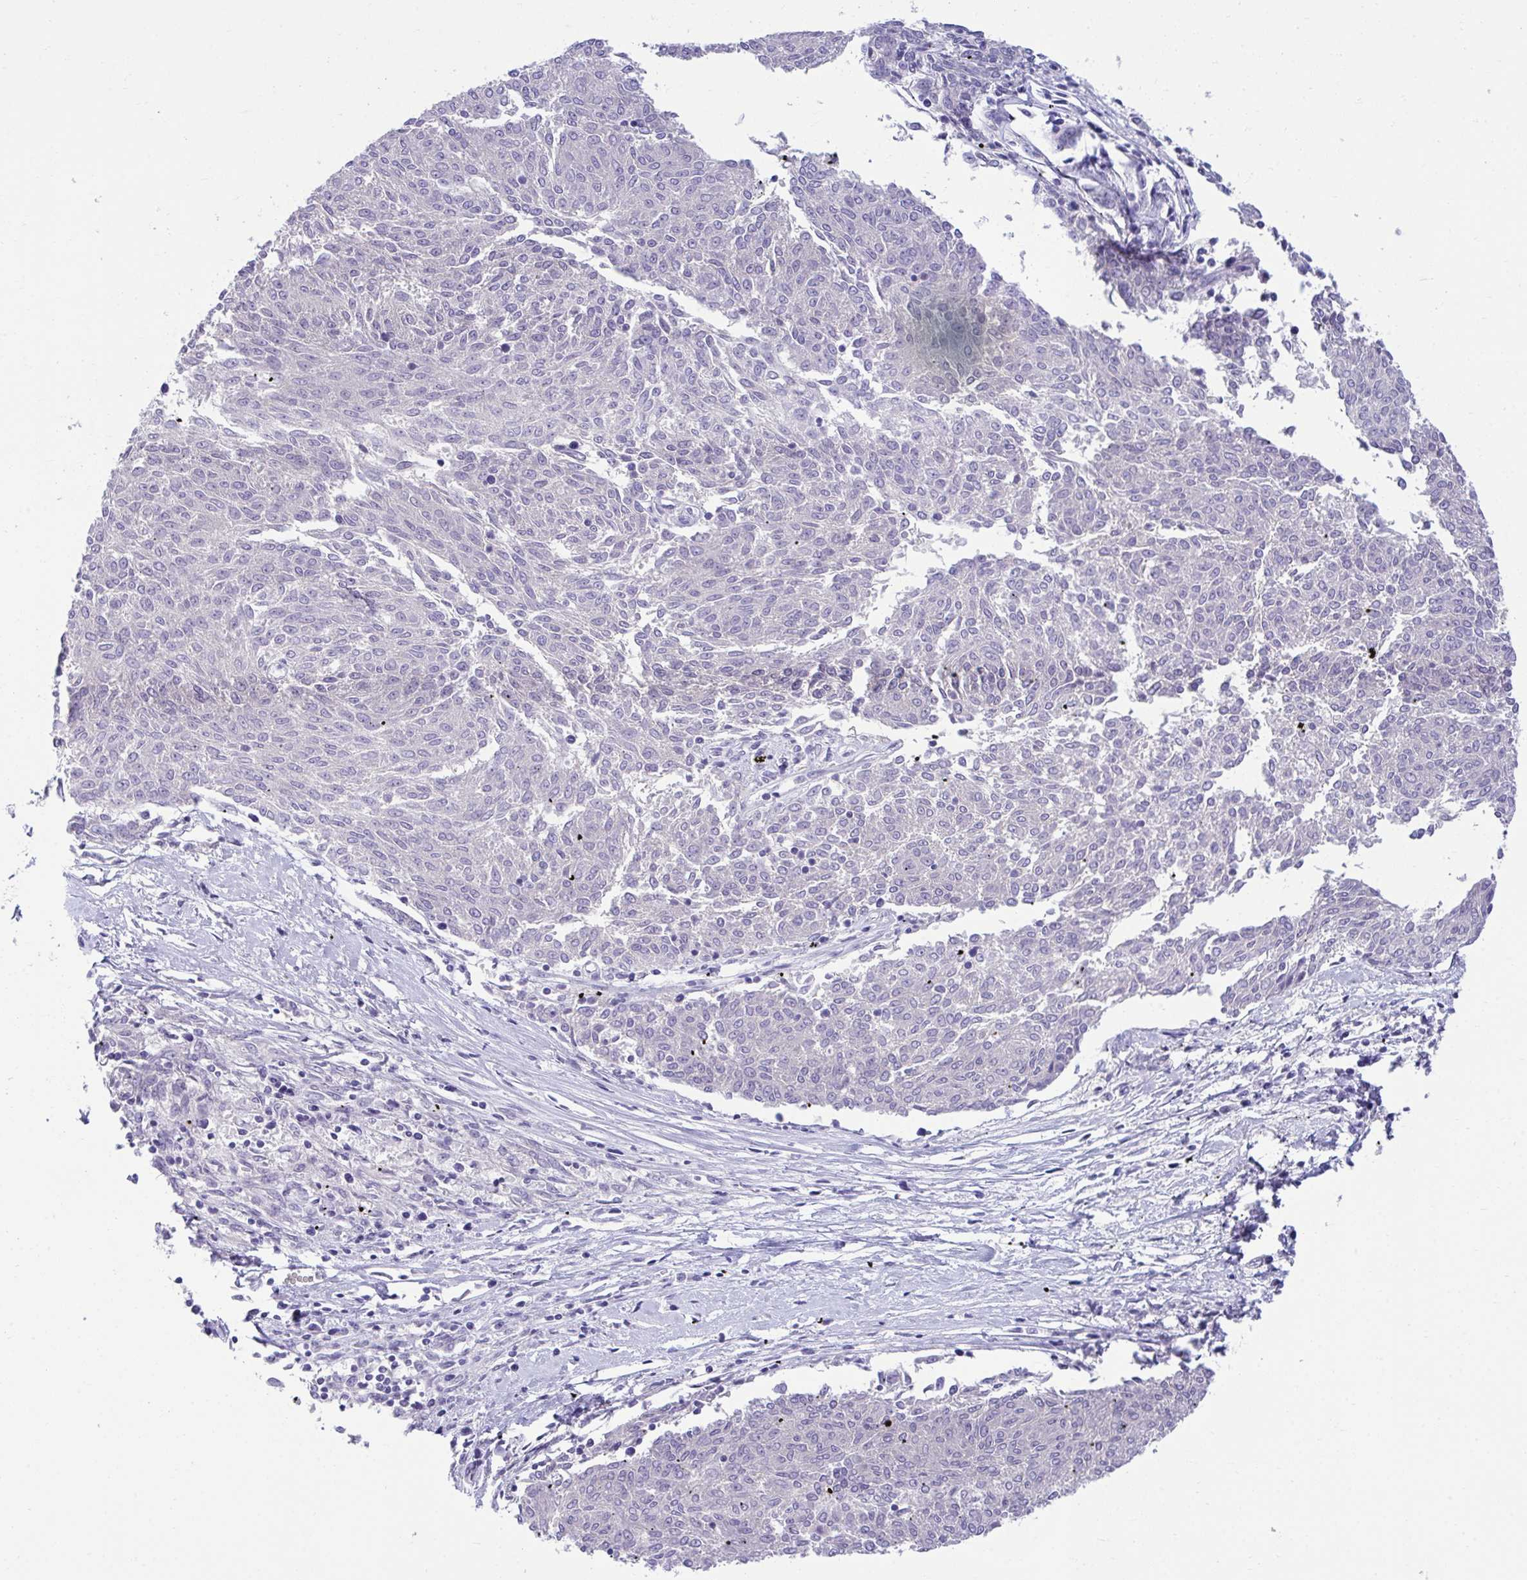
{"staining": {"intensity": "negative", "quantity": "none", "location": "none"}, "tissue": "melanoma", "cell_type": "Tumor cells", "image_type": "cancer", "snomed": [{"axis": "morphology", "description": "Malignant melanoma, NOS"}, {"axis": "topography", "description": "Skin"}], "caption": "Photomicrograph shows no significant protein positivity in tumor cells of malignant melanoma. (DAB IHC, high magnification).", "gene": "PLEKHH1", "patient": {"sex": "female", "age": 72}}